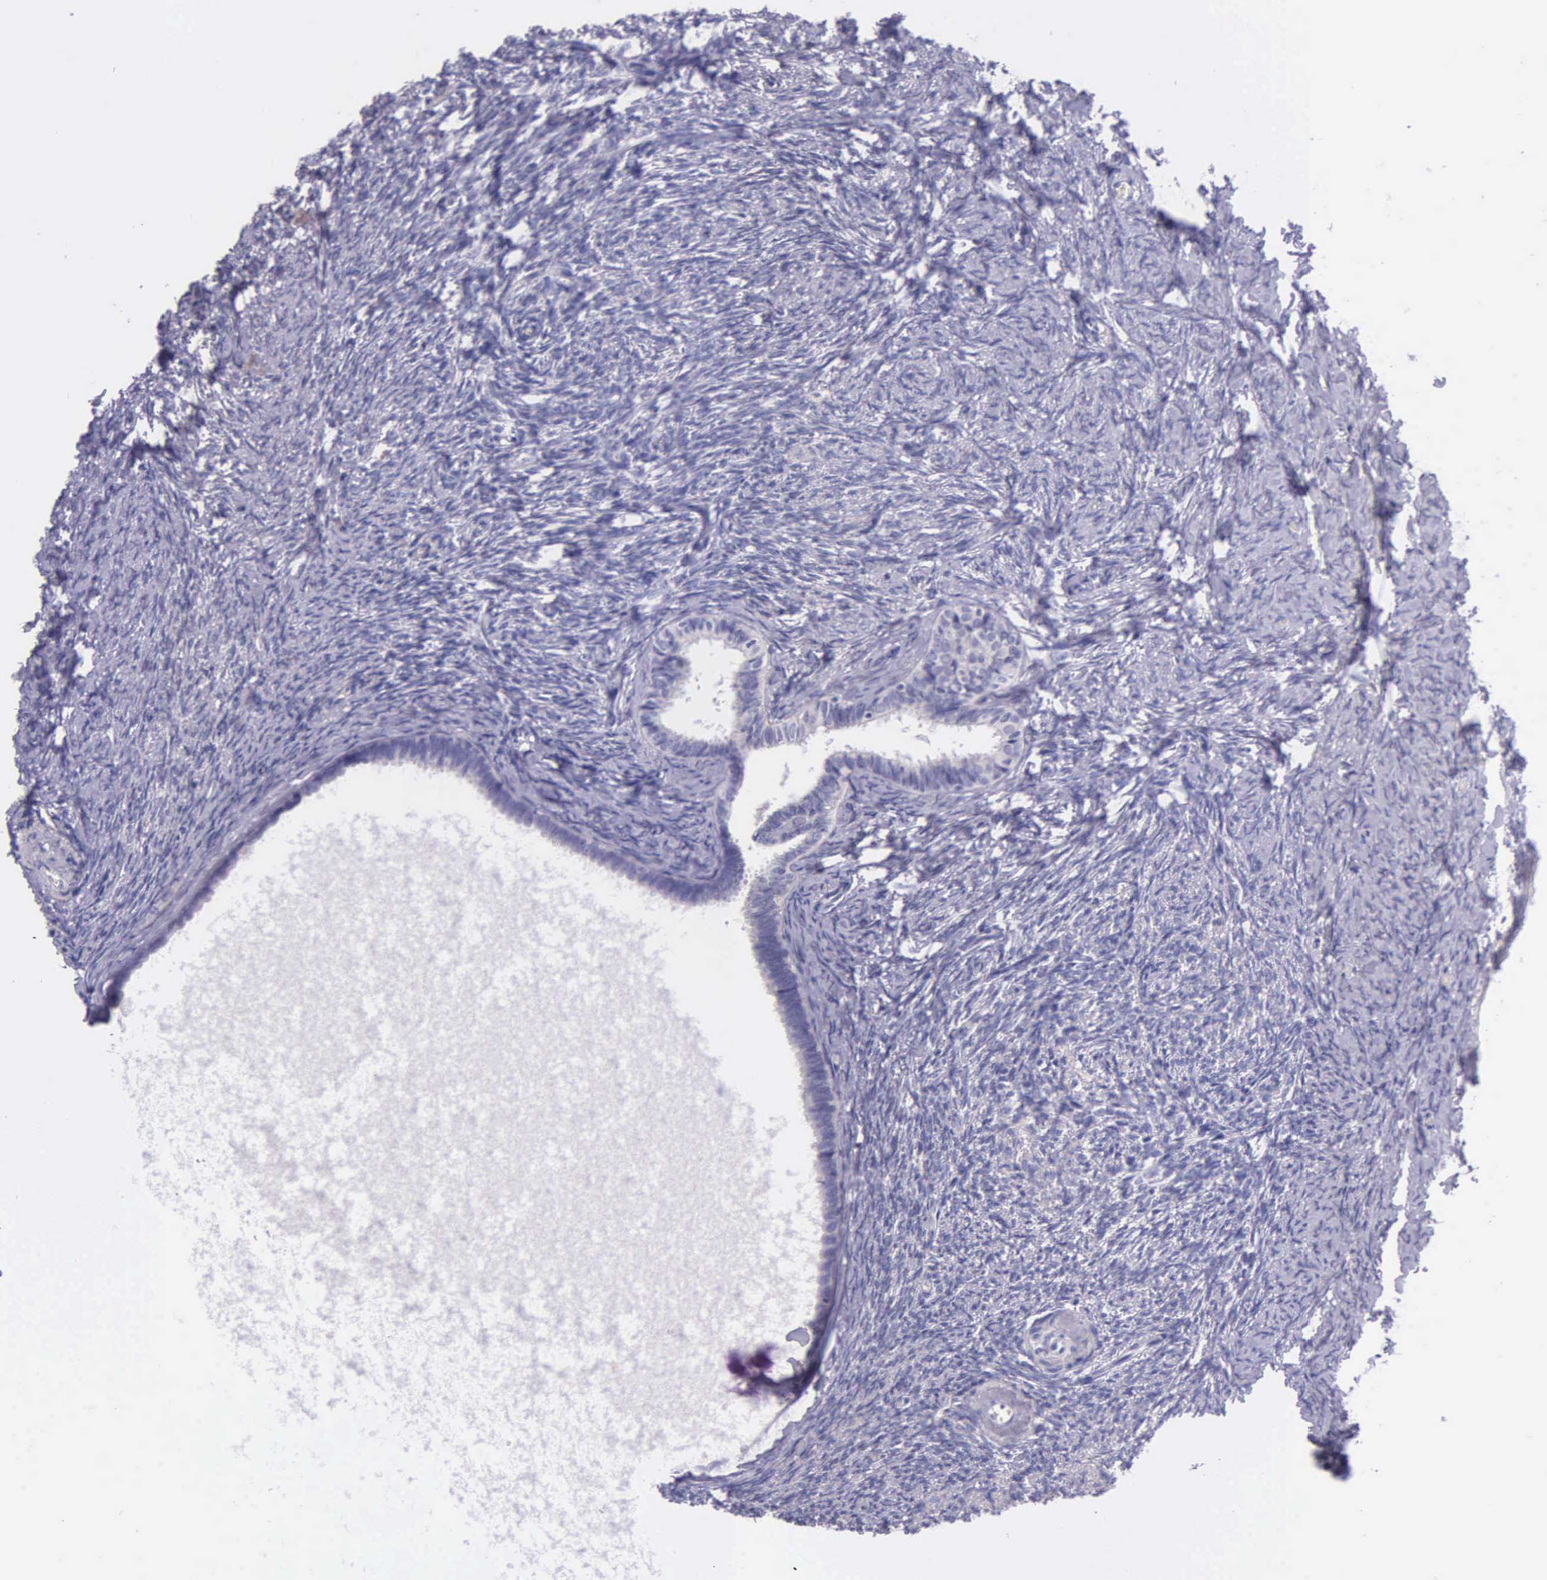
{"staining": {"intensity": "negative", "quantity": "none", "location": "none"}, "tissue": "ovary", "cell_type": "Ovarian stroma cells", "image_type": "normal", "snomed": [{"axis": "morphology", "description": "Normal tissue, NOS"}, {"axis": "topography", "description": "Ovary"}], "caption": "Immunohistochemistry of benign human ovary displays no positivity in ovarian stroma cells. The staining is performed using DAB brown chromogen with nuclei counter-stained in using hematoxylin.", "gene": "THSD7A", "patient": {"sex": "female", "age": 54}}